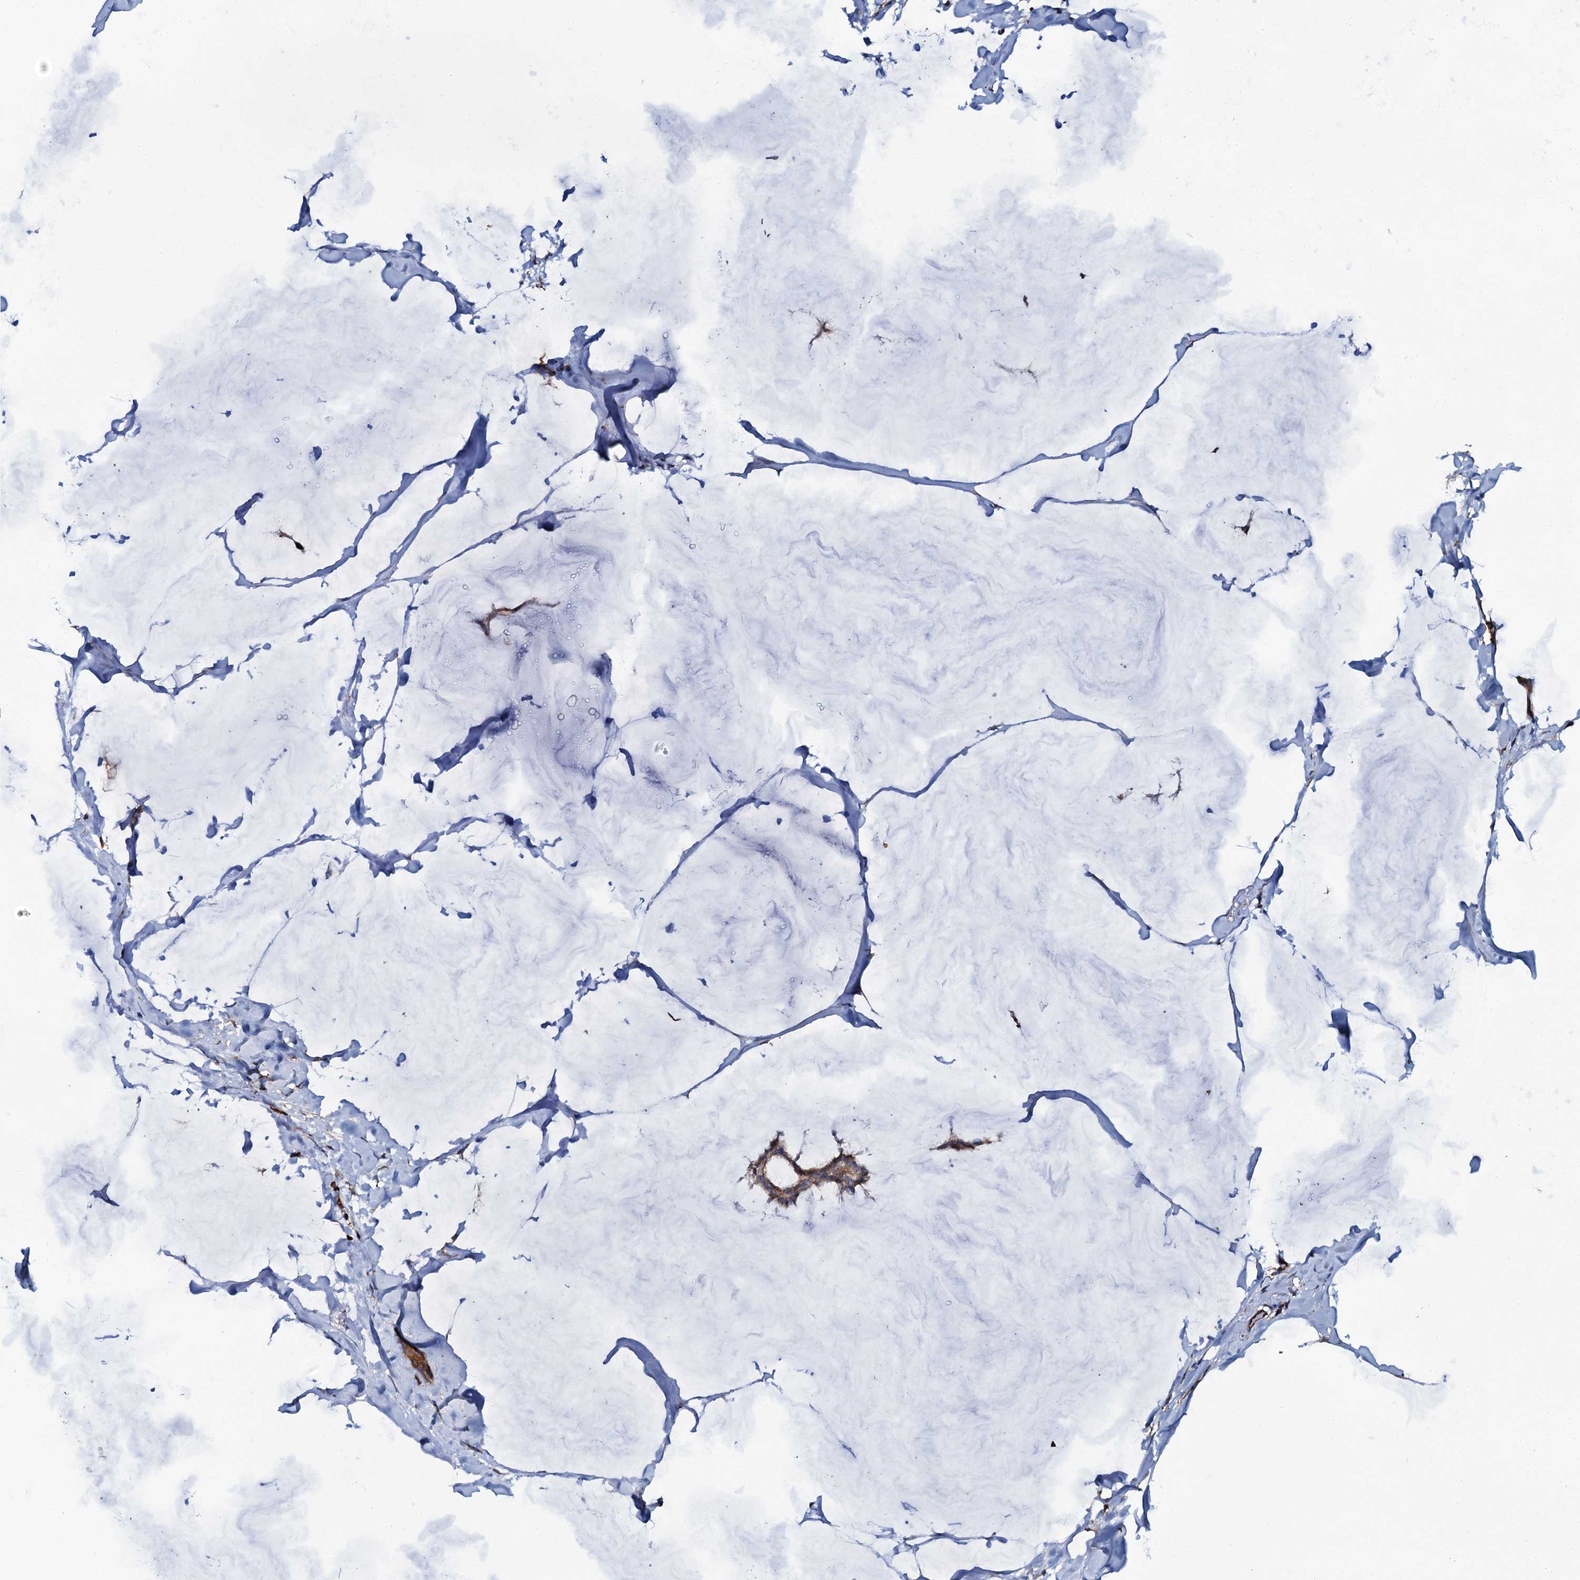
{"staining": {"intensity": "moderate", "quantity": ">75%", "location": "cytoplasmic/membranous"}, "tissue": "breast cancer", "cell_type": "Tumor cells", "image_type": "cancer", "snomed": [{"axis": "morphology", "description": "Duct carcinoma"}, {"axis": "topography", "description": "Breast"}], "caption": "A high-resolution histopathology image shows IHC staining of breast cancer, which displays moderate cytoplasmic/membranous expression in approximately >75% of tumor cells.", "gene": "VAMP8", "patient": {"sex": "female", "age": 93}}